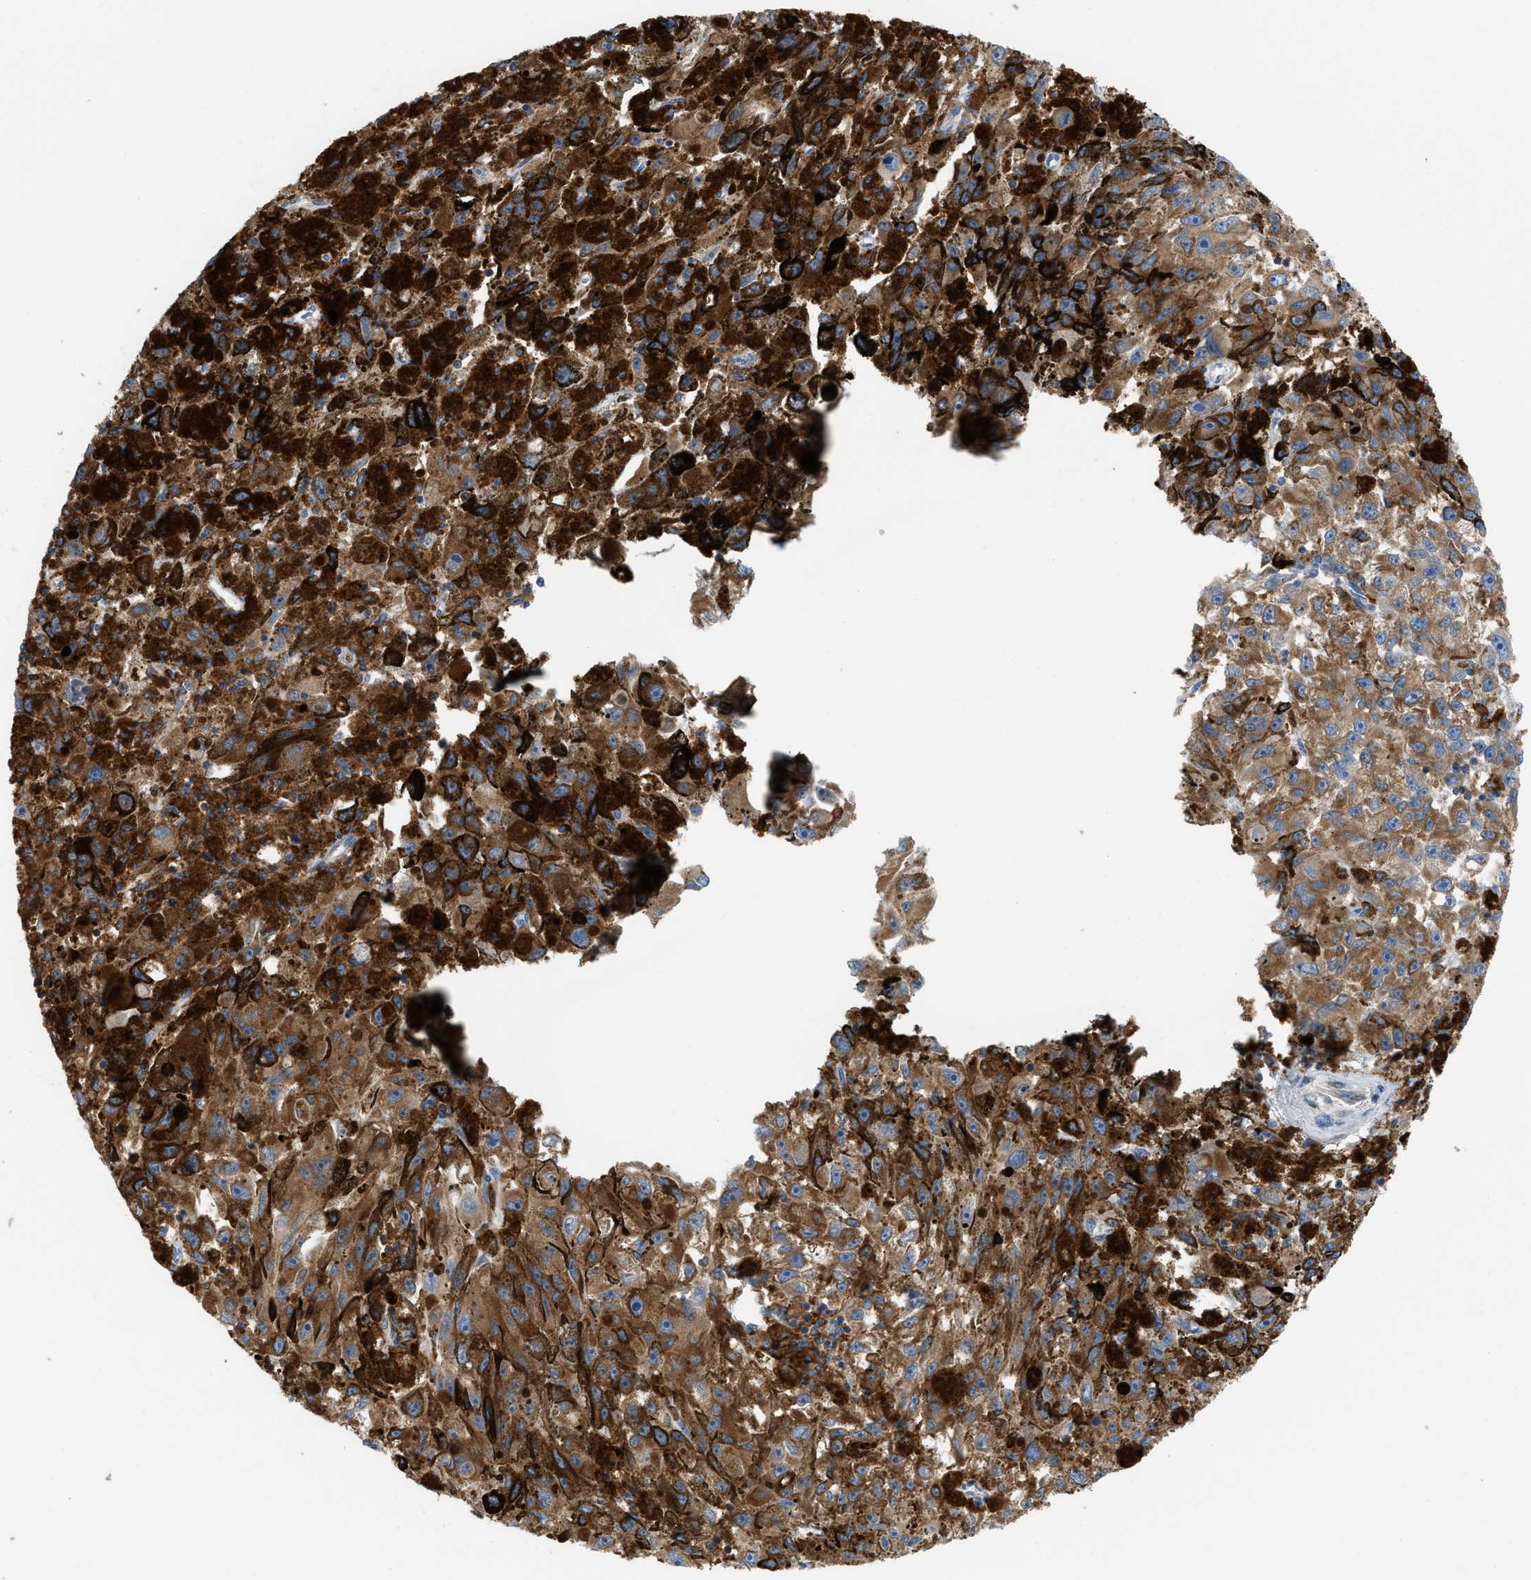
{"staining": {"intensity": "strong", "quantity": ">75%", "location": "cytoplasmic/membranous"}, "tissue": "melanoma", "cell_type": "Tumor cells", "image_type": "cancer", "snomed": [{"axis": "morphology", "description": "Malignant melanoma, NOS"}, {"axis": "topography", "description": "Skin"}], "caption": "DAB (3,3'-diaminobenzidine) immunohistochemical staining of melanoma displays strong cytoplasmic/membranous protein staining in about >75% of tumor cells.", "gene": "GPAT4", "patient": {"sex": "female", "age": 104}}